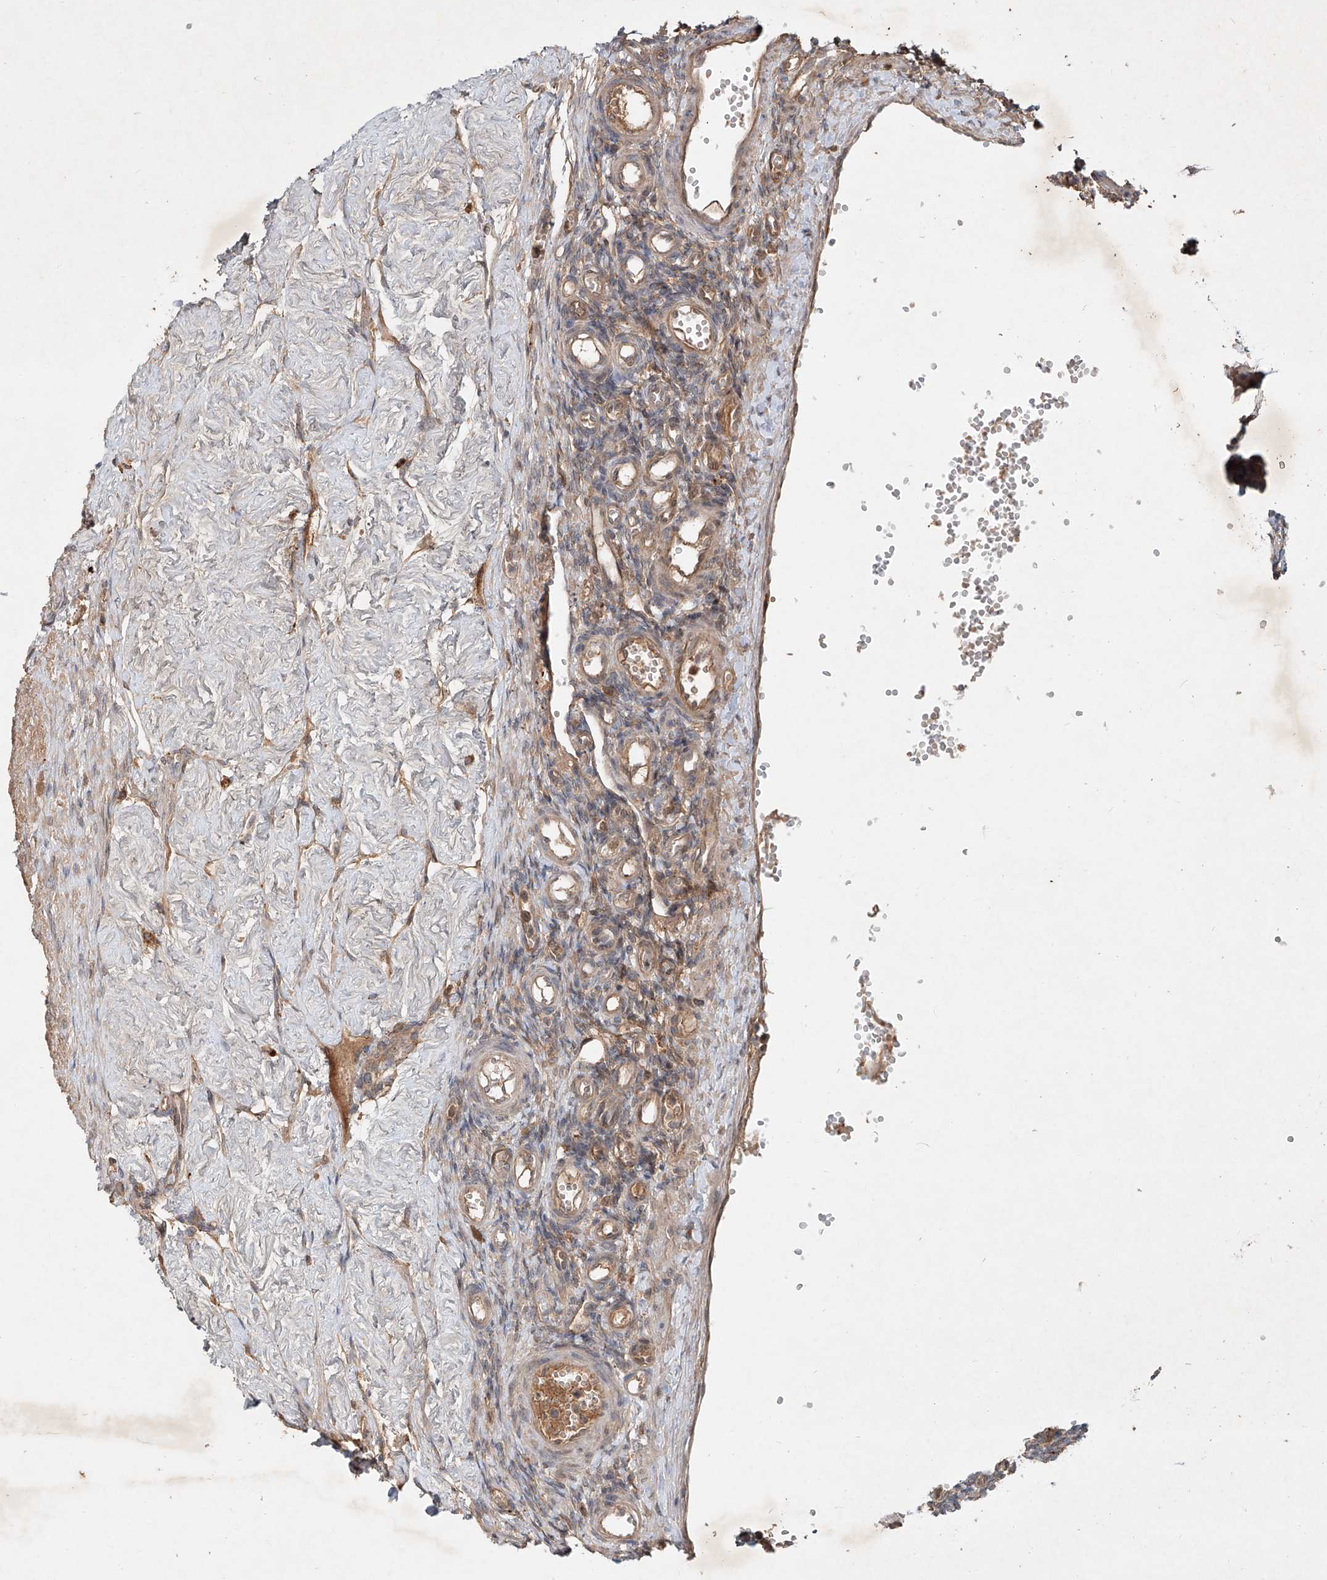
{"staining": {"intensity": "weak", "quantity": "<25%", "location": "cytoplasmic/membranous,nuclear"}, "tissue": "ovary", "cell_type": "Ovarian stroma cells", "image_type": "normal", "snomed": [{"axis": "morphology", "description": "Normal tissue, NOS"}, {"axis": "morphology", "description": "Cyst, NOS"}, {"axis": "topography", "description": "Ovary"}], "caption": "Immunohistochemistry image of normal ovary: ovary stained with DAB (3,3'-diaminobenzidine) reveals no significant protein expression in ovarian stroma cells.", "gene": "IER5", "patient": {"sex": "female", "age": 33}}